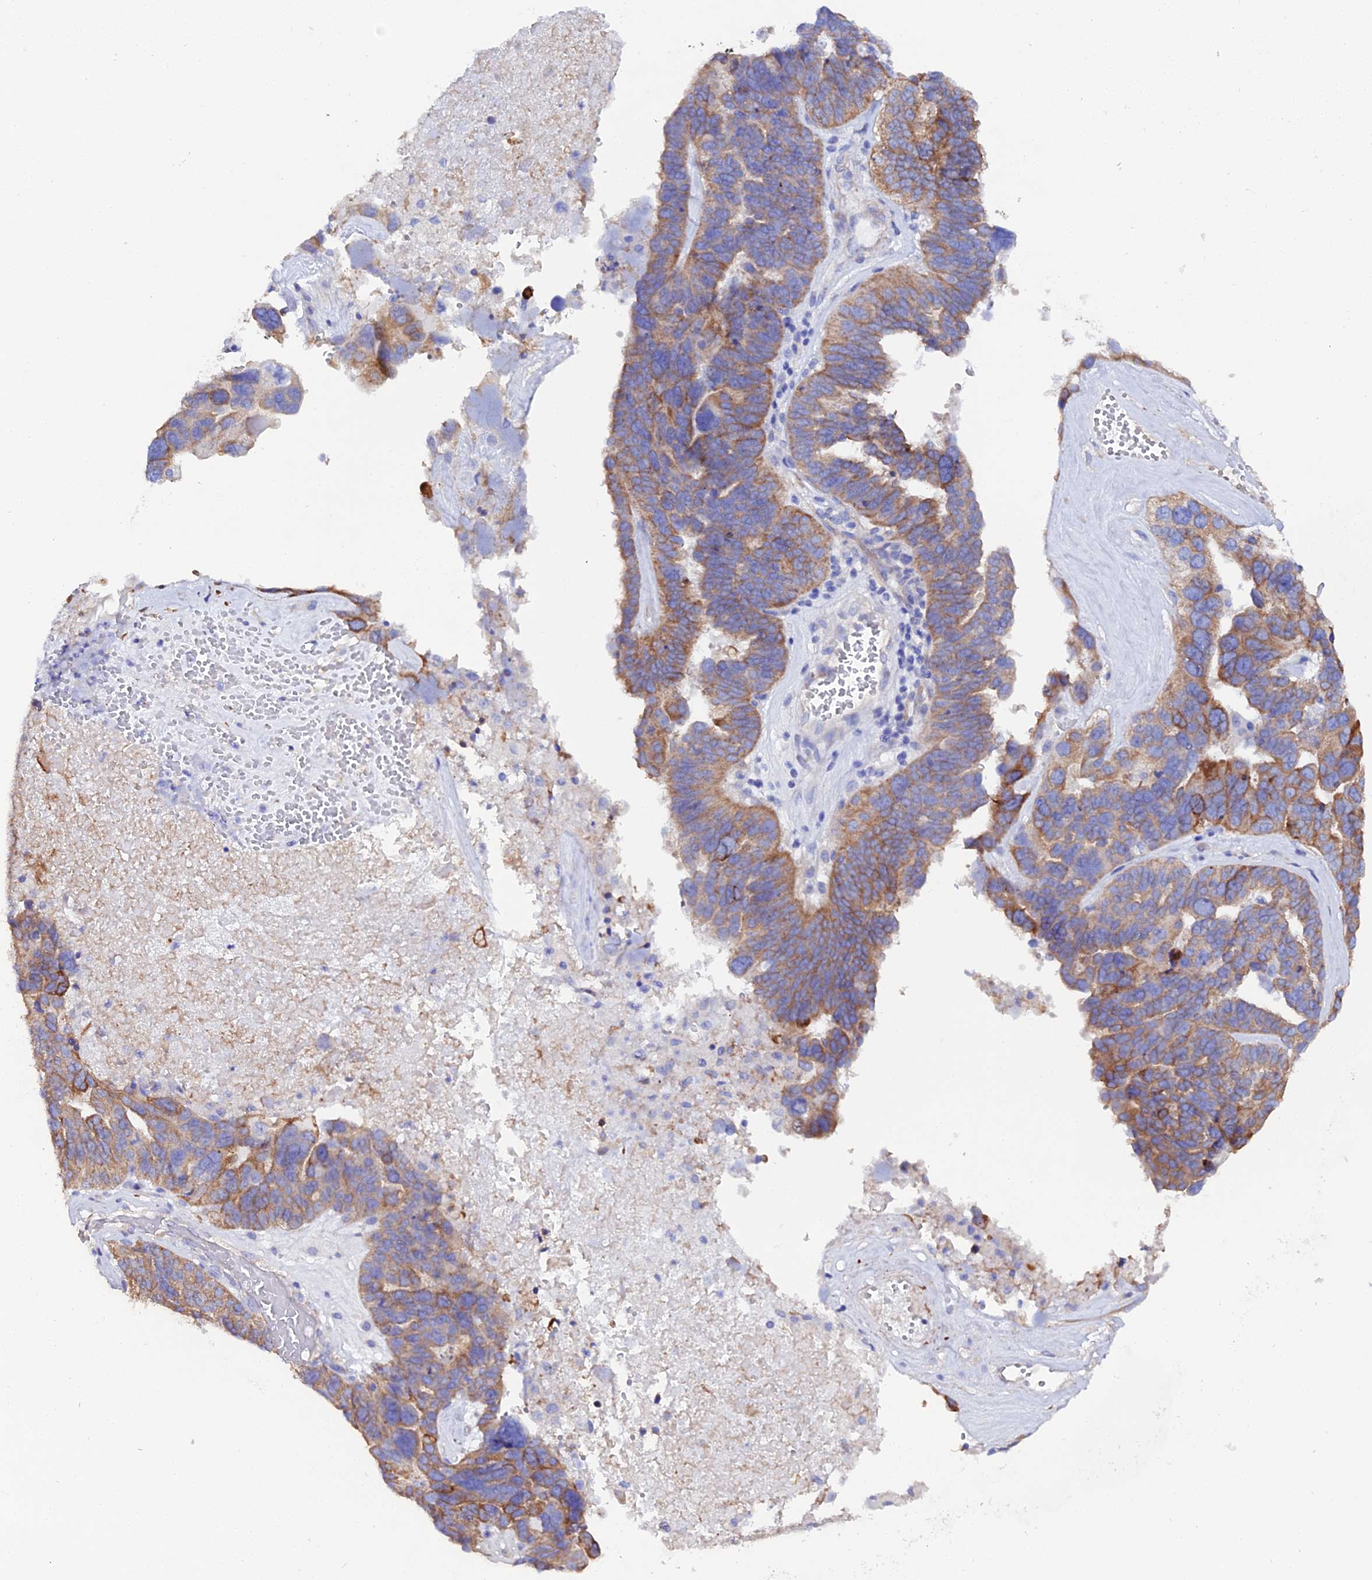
{"staining": {"intensity": "moderate", "quantity": ">75%", "location": "cytoplasmic/membranous"}, "tissue": "ovarian cancer", "cell_type": "Tumor cells", "image_type": "cancer", "snomed": [{"axis": "morphology", "description": "Cystadenocarcinoma, serous, NOS"}, {"axis": "topography", "description": "Ovary"}], "caption": "IHC staining of serous cystadenocarcinoma (ovarian), which displays medium levels of moderate cytoplasmic/membranous positivity in approximately >75% of tumor cells indicating moderate cytoplasmic/membranous protein staining. The staining was performed using DAB (brown) for protein detection and nuclei were counterstained in hematoxylin (blue).", "gene": "CFAP45", "patient": {"sex": "female", "age": 59}}